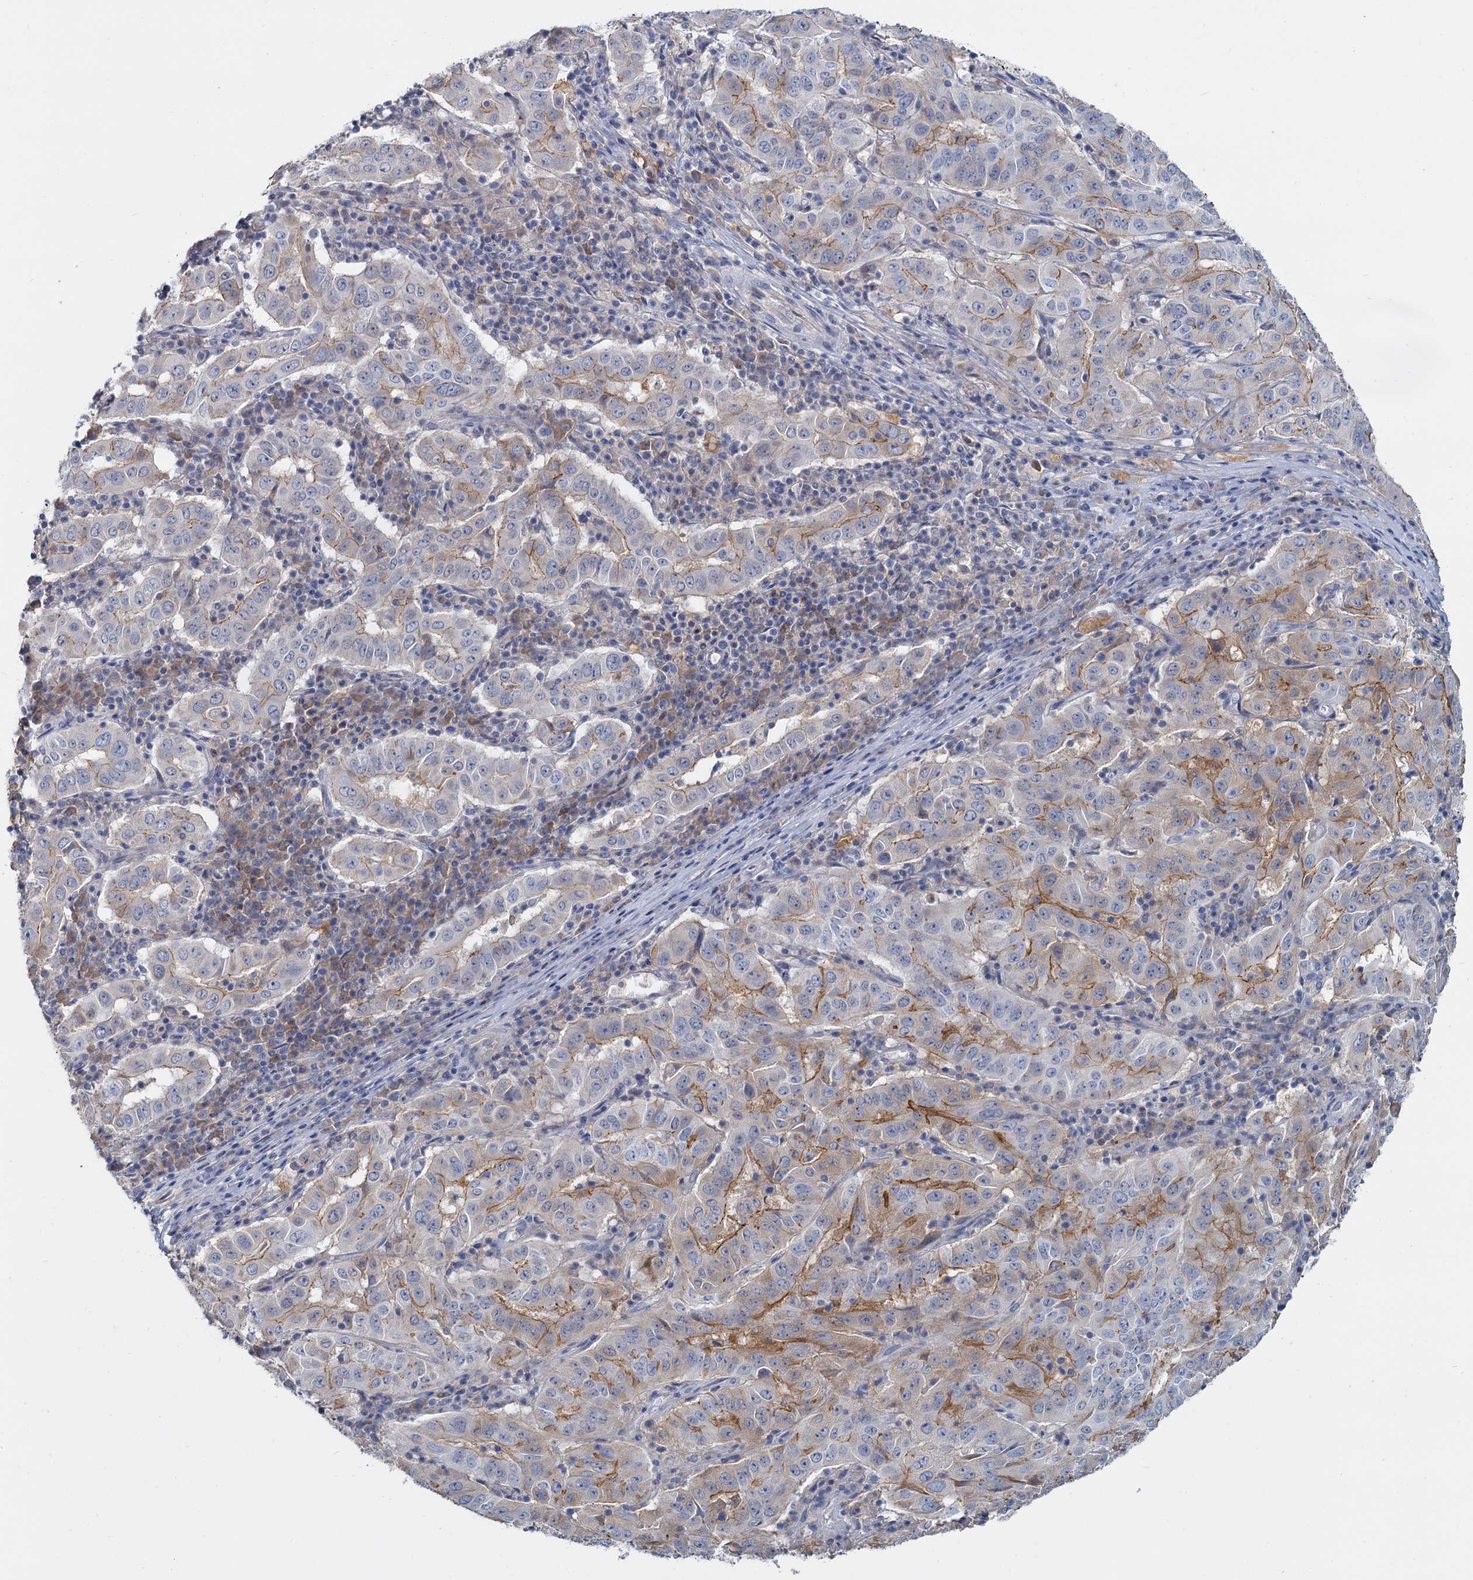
{"staining": {"intensity": "moderate", "quantity": "25%-75%", "location": "cytoplasmic/membranous"}, "tissue": "pancreatic cancer", "cell_type": "Tumor cells", "image_type": "cancer", "snomed": [{"axis": "morphology", "description": "Adenocarcinoma, NOS"}, {"axis": "topography", "description": "Pancreas"}], "caption": "Human pancreatic cancer stained with a protein marker demonstrates moderate staining in tumor cells.", "gene": "ACSM3", "patient": {"sex": "male", "age": 63}}